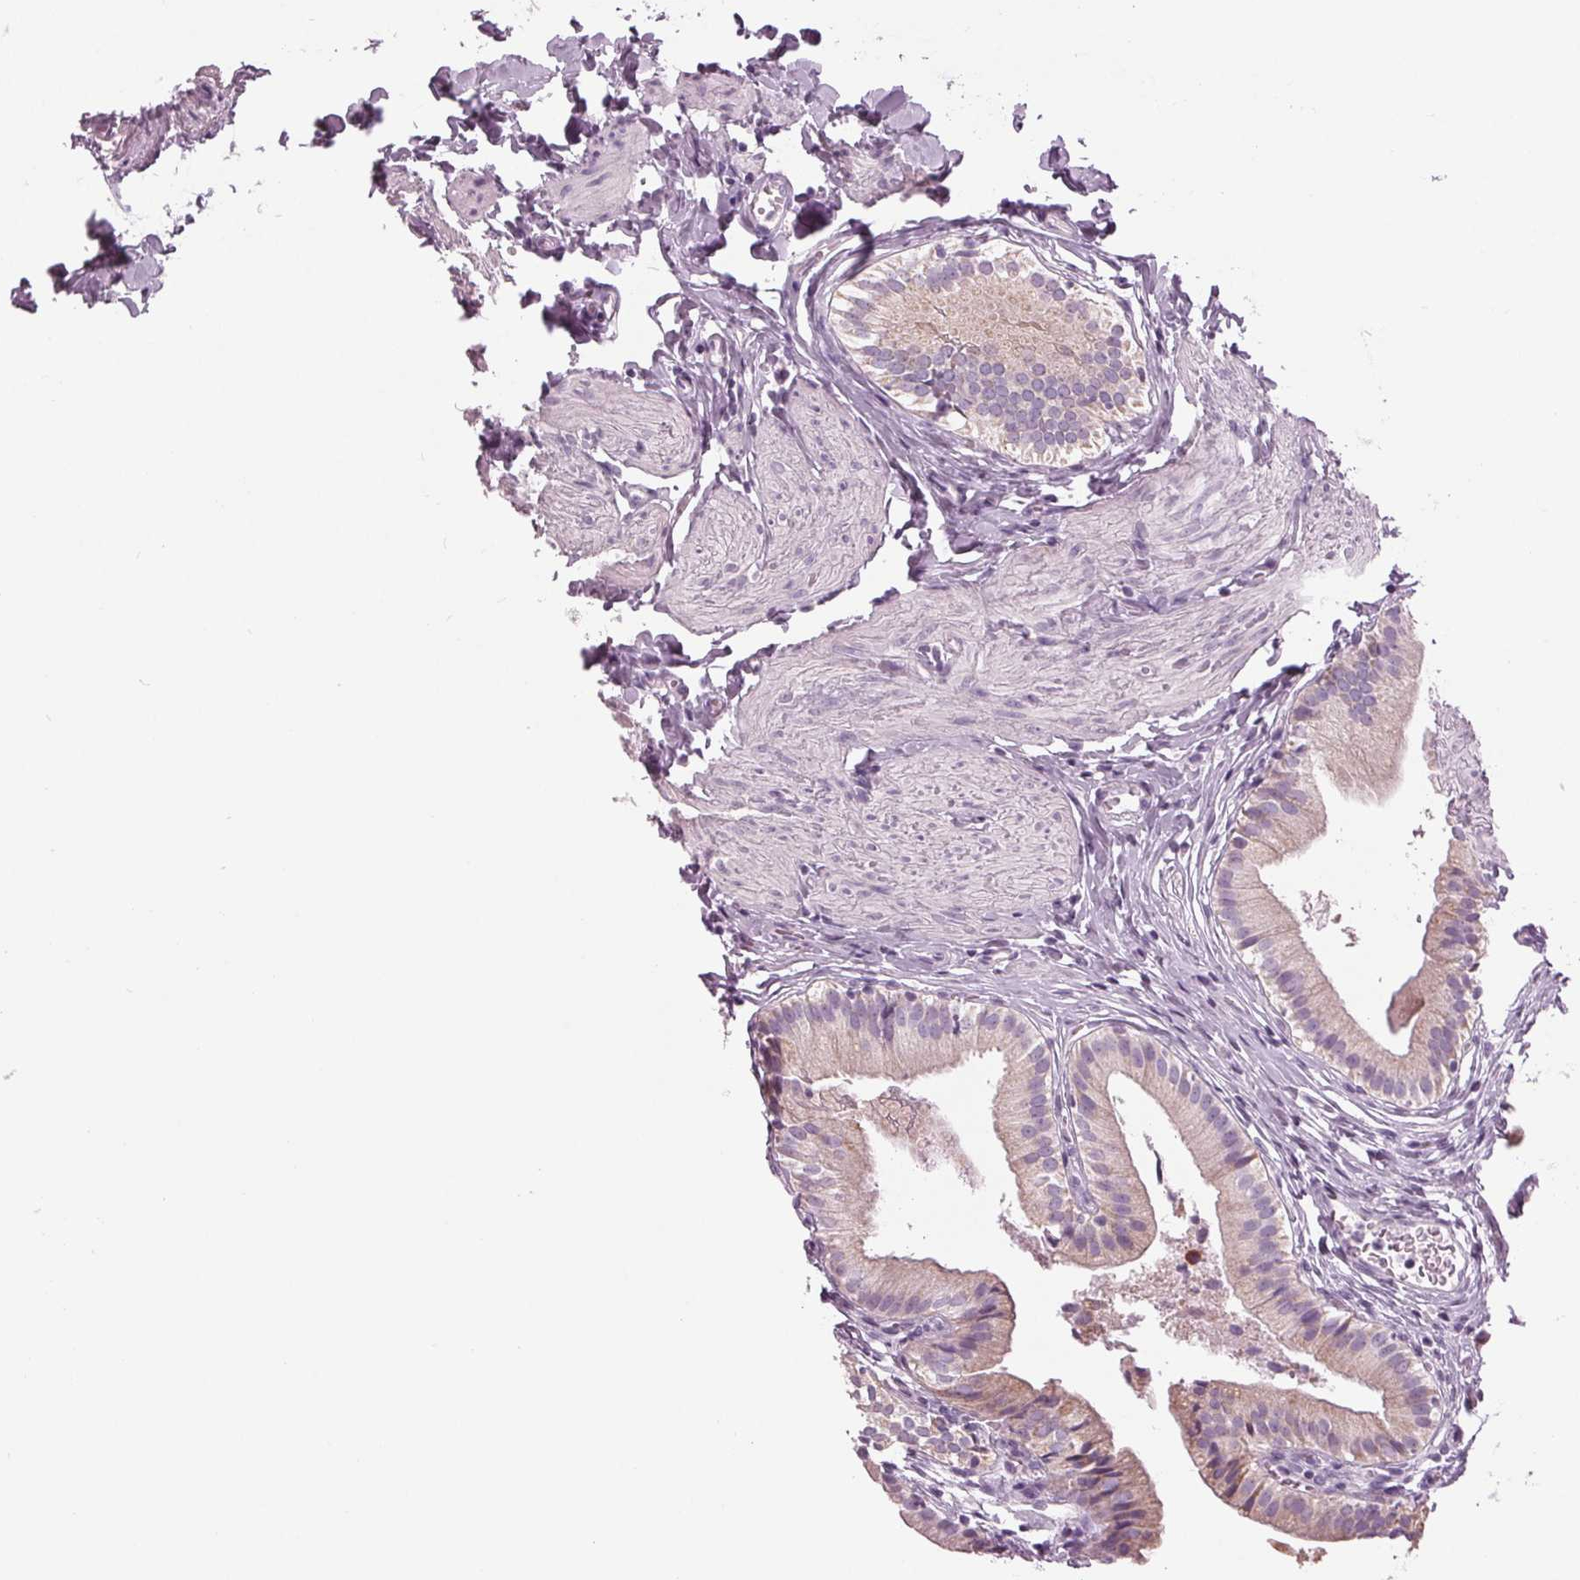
{"staining": {"intensity": "negative", "quantity": "none", "location": "none"}, "tissue": "gallbladder", "cell_type": "Glandular cells", "image_type": "normal", "snomed": [{"axis": "morphology", "description": "Normal tissue, NOS"}, {"axis": "topography", "description": "Gallbladder"}], "caption": "Immunohistochemistry (IHC) micrograph of normal gallbladder stained for a protein (brown), which shows no positivity in glandular cells. (Stains: DAB immunohistochemistry with hematoxylin counter stain, Microscopy: brightfield microscopy at high magnification).", "gene": "SAMD4A", "patient": {"sex": "female", "age": 47}}